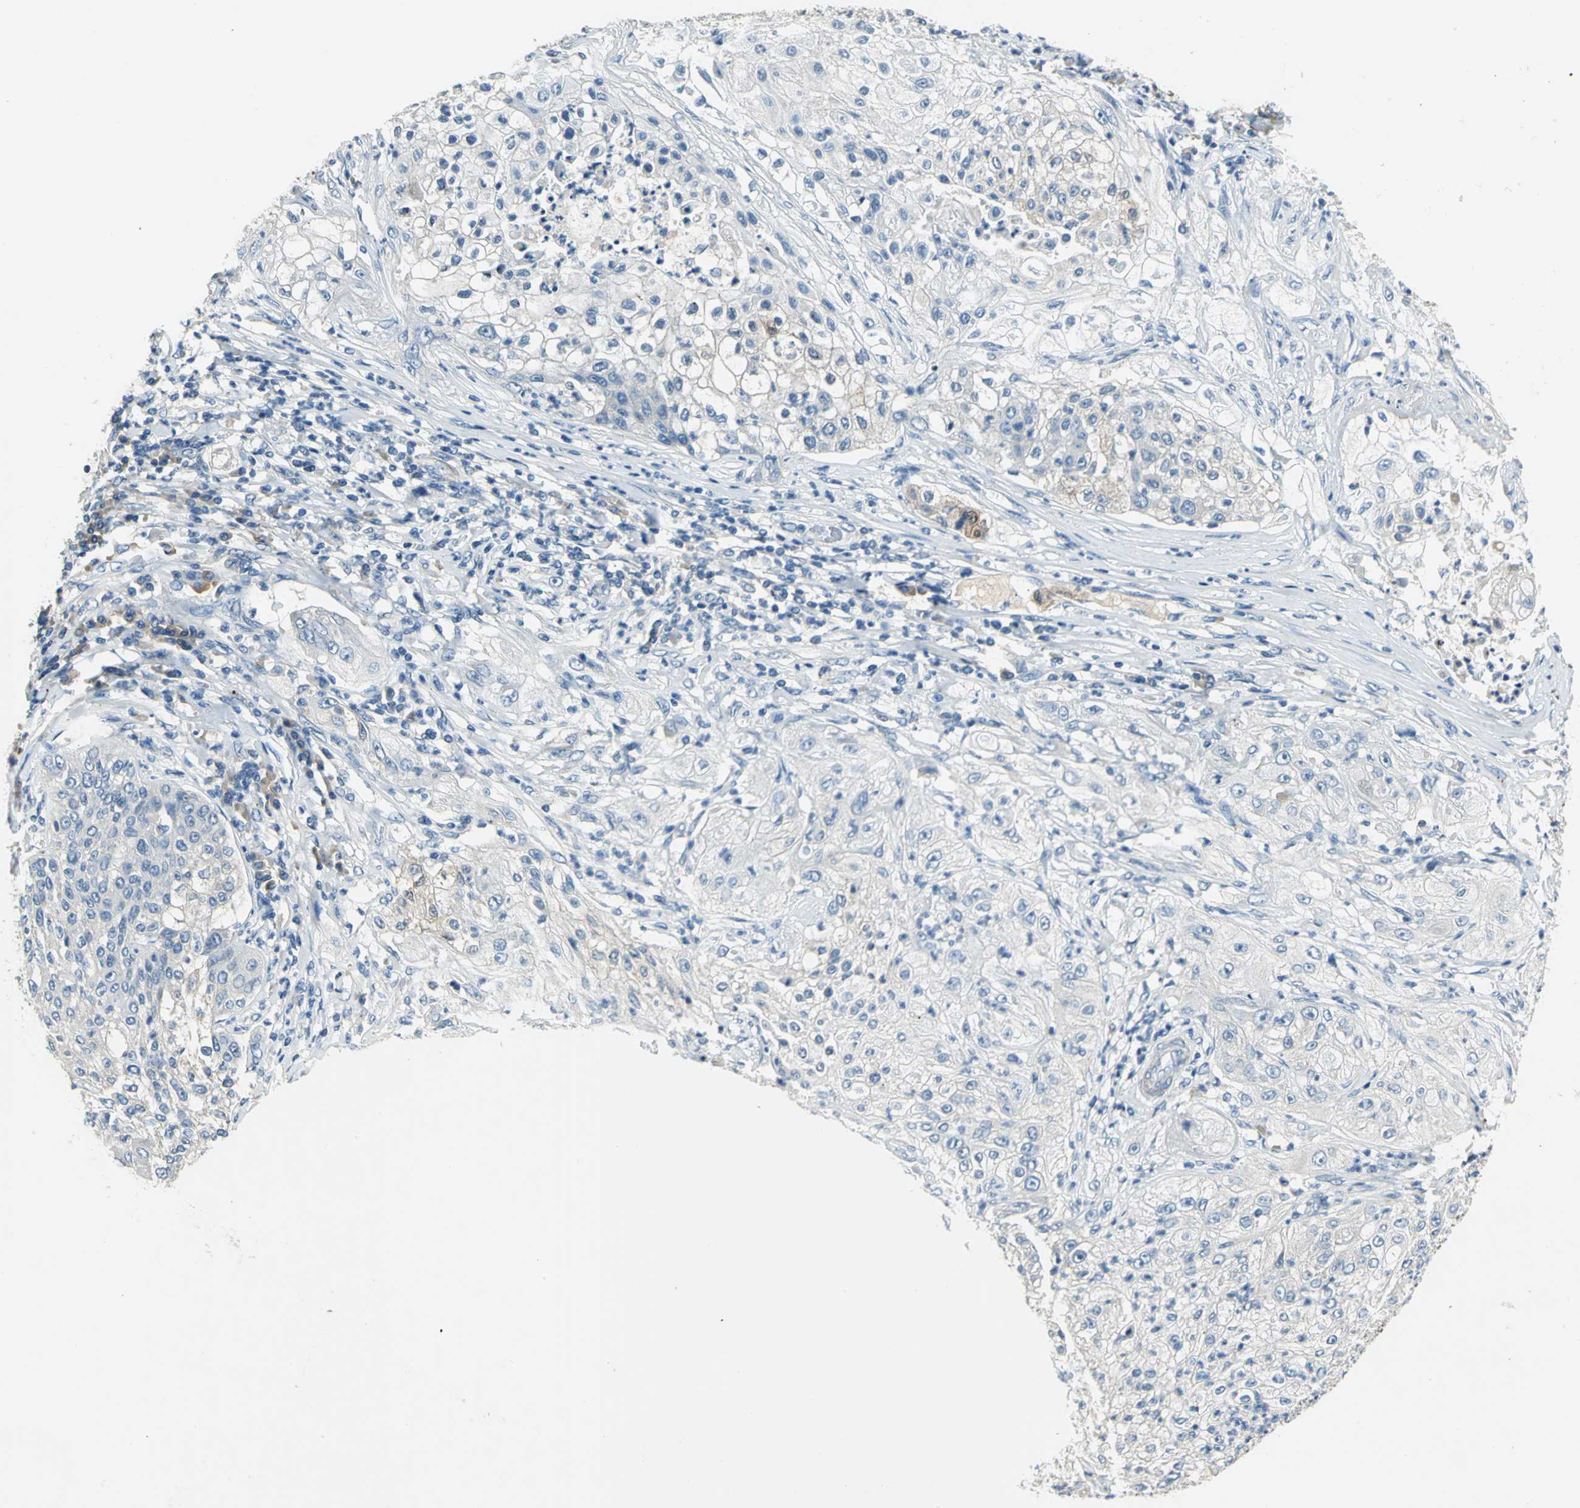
{"staining": {"intensity": "negative", "quantity": "none", "location": "none"}, "tissue": "lung cancer", "cell_type": "Tumor cells", "image_type": "cancer", "snomed": [{"axis": "morphology", "description": "Inflammation, NOS"}, {"axis": "morphology", "description": "Squamous cell carcinoma, NOS"}, {"axis": "topography", "description": "Lymph node"}, {"axis": "topography", "description": "Soft tissue"}, {"axis": "topography", "description": "Lung"}], "caption": "Immunohistochemical staining of human lung squamous cell carcinoma demonstrates no significant staining in tumor cells.", "gene": "SLC16A7", "patient": {"sex": "male", "age": 66}}